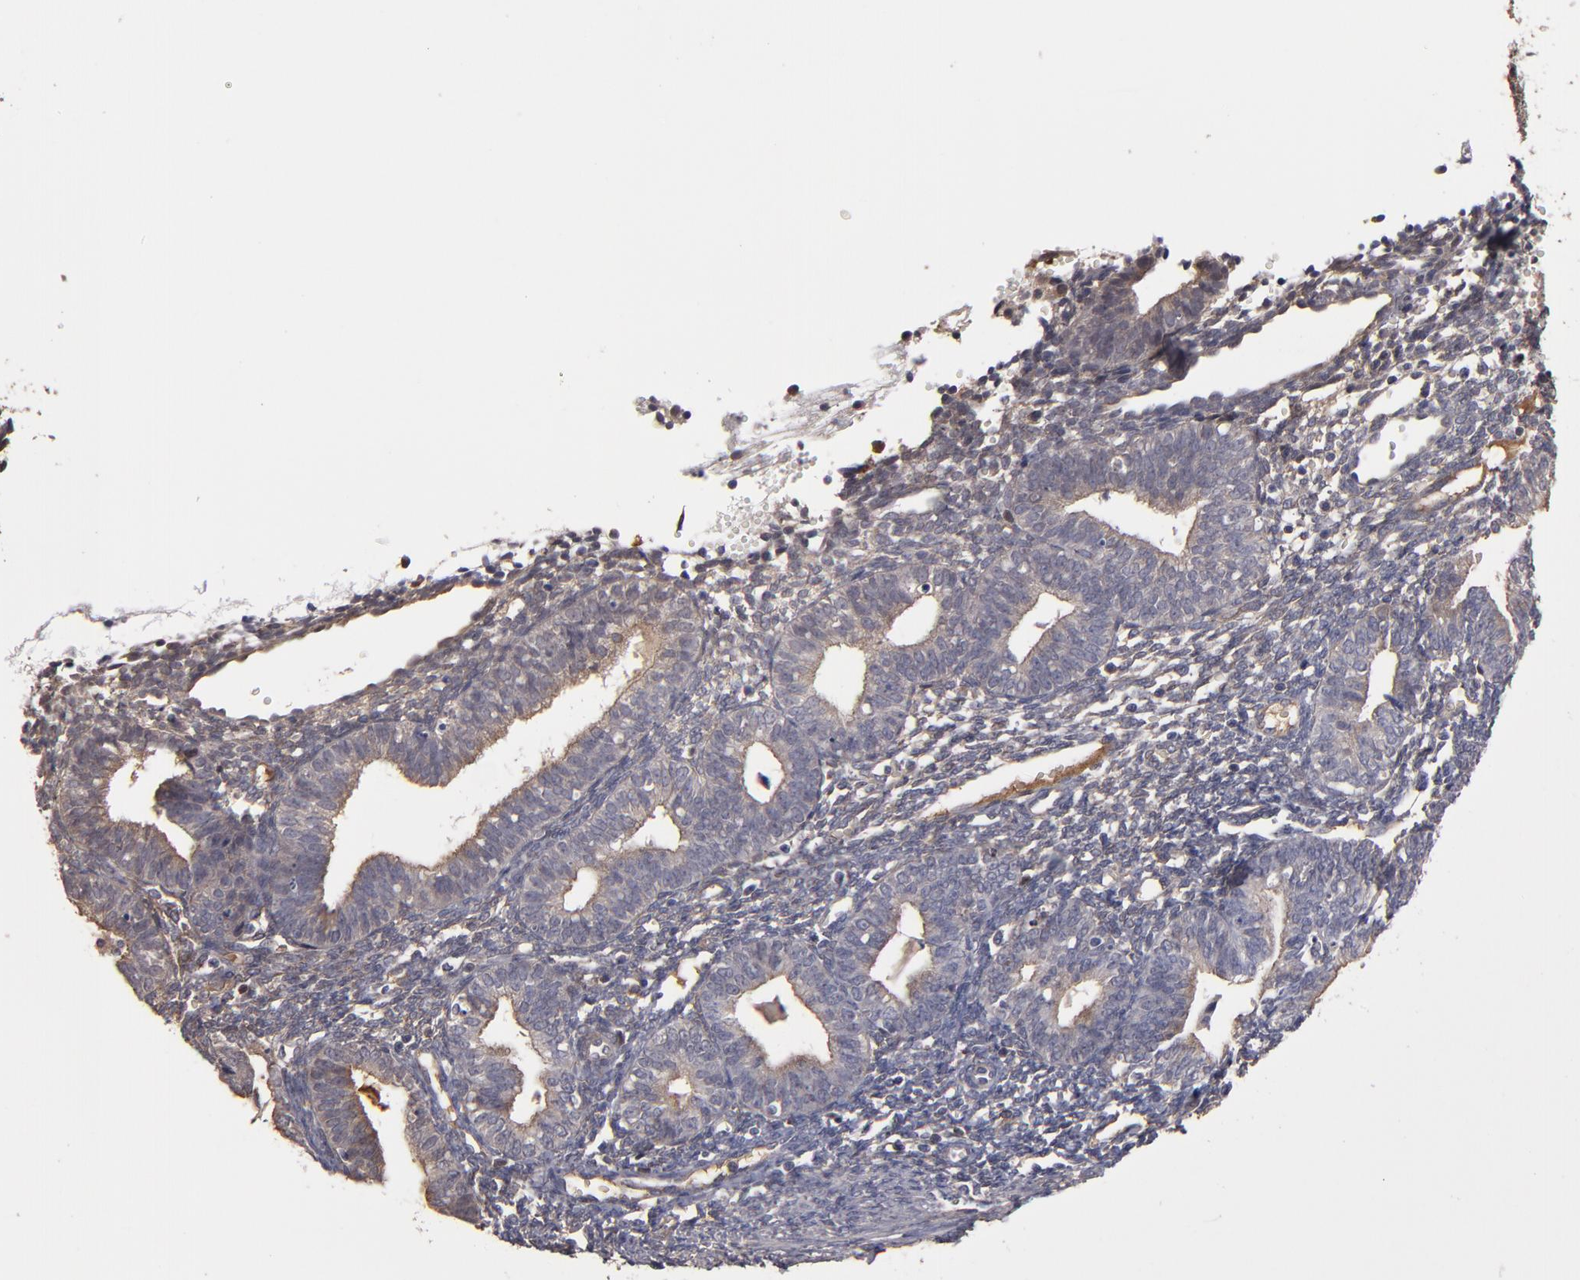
{"staining": {"intensity": "weak", "quantity": "25%-75%", "location": "cytoplasmic/membranous"}, "tissue": "endometrium", "cell_type": "Cells in endometrial stroma", "image_type": "normal", "snomed": [{"axis": "morphology", "description": "Normal tissue, NOS"}, {"axis": "topography", "description": "Endometrium"}], "caption": "Immunohistochemistry (IHC) staining of normal endometrium, which demonstrates low levels of weak cytoplasmic/membranous staining in approximately 25%-75% of cells in endometrial stroma indicating weak cytoplasmic/membranous protein staining. The staining was performed using DAB (3,3'-diaminobenzidine) (brown) for protein detection and nuclei were counterstained in hematoxylin (blue).", "gene": "SERPINA7", "patient": {"sex": "female", "age": 61}}